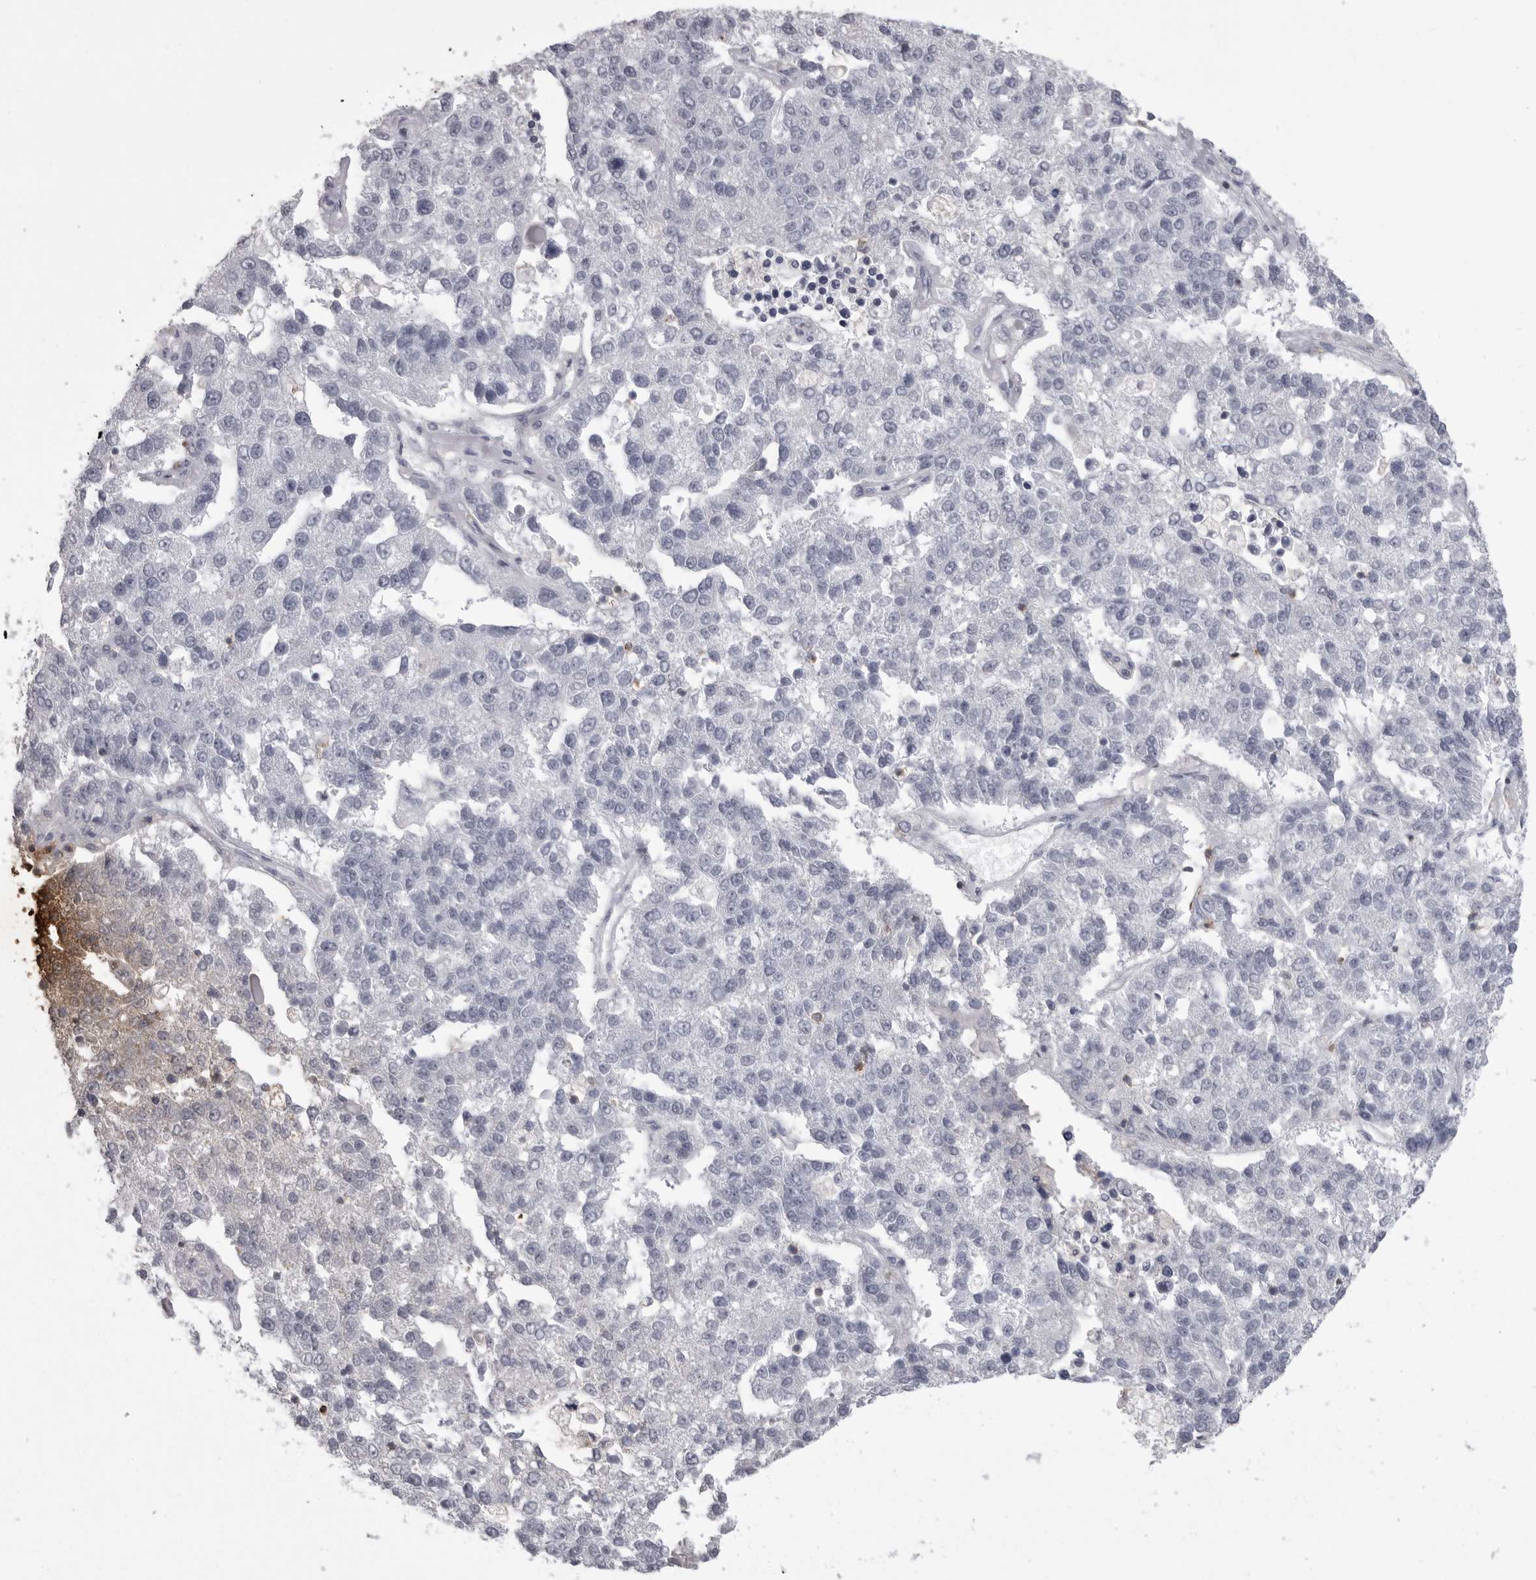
{"staining": {"intensity": "negative", "quantity": "none", "location": "none"}, "tissue": "pancreatic cancer", "cell_type": "Tumor cells", "image_type": "cancer", "snomed": [{"axis": "morphology", "description": "Adenocarcinoma, NOS"}, {"axis": "topography", "description": "Pancreas"}], "caption": "High magnification brightfield microscopy of pancreatic adenocarcinoma stained with DAB (brown) and counterstained with hematoxylin (blue): tumor cells show no significant positivity.", "gene": "ITGAL", "patient": {"sex": "female", "age": 61}}